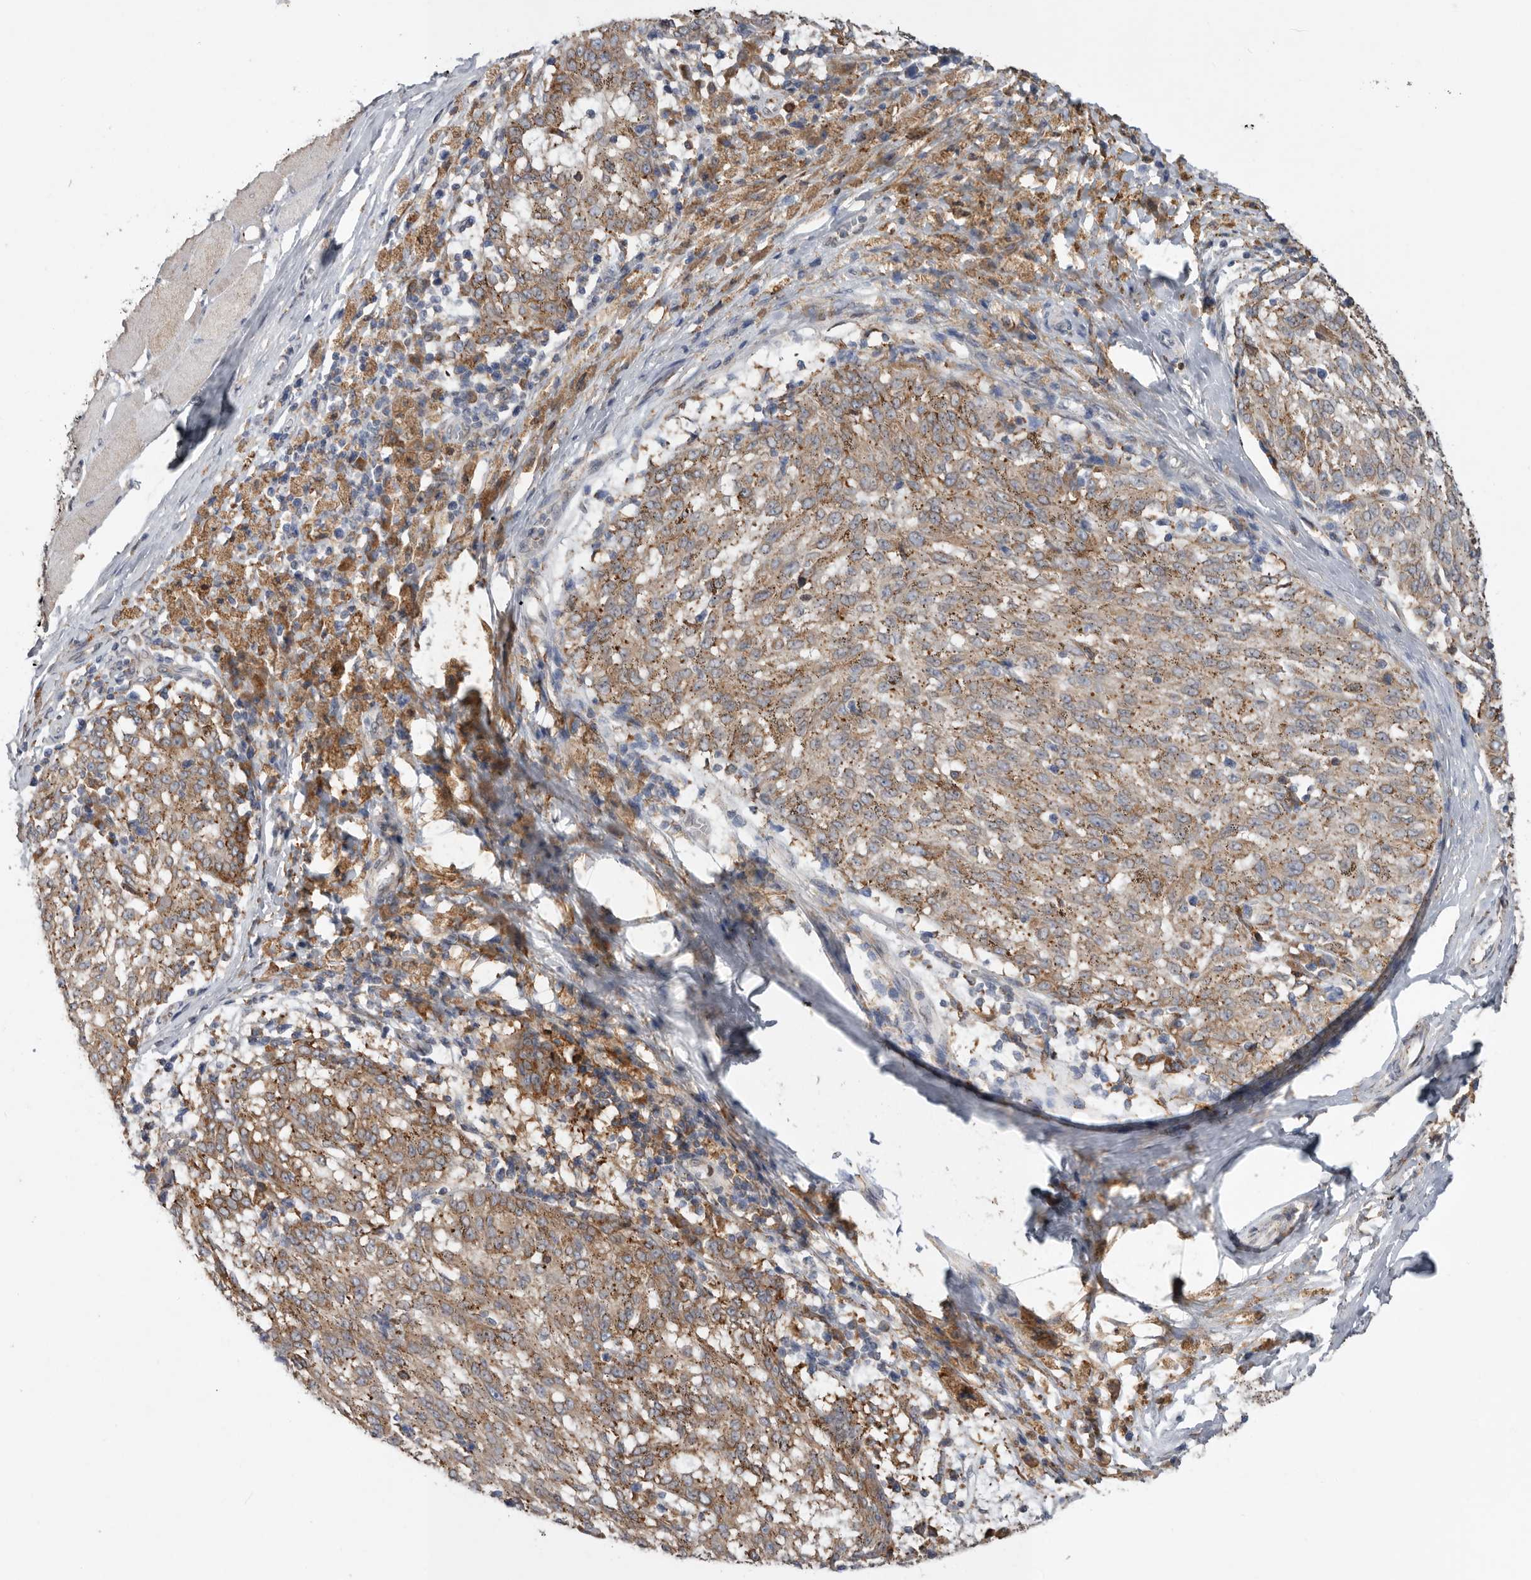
{"staining": {"intensity": "weak", "quantity": ">75%", "location": "cytoplasmic/membranous"}, "tissue": "melanoma", "cell_type": "Tumor cells", "image_type": "cancer", "snomed": [{"axis": "morphology", "description": "Malignant melanoma, NOS"}, {"axis": "topography", "description": "Skin"}], "caption": "Brown immunohistochemical staining in malignant melanoma demonstrates weak cytoplasmic/membranous positivity in approximately >75% of tumor cells. (Stains: DAB (3,3'-diaminobenzidine) in brown, nuclei in blue, Microscopy: brightfield microscopy at high magnification).", "gene": "GANAB", "patient": {"sex": "female", "age": 72}}